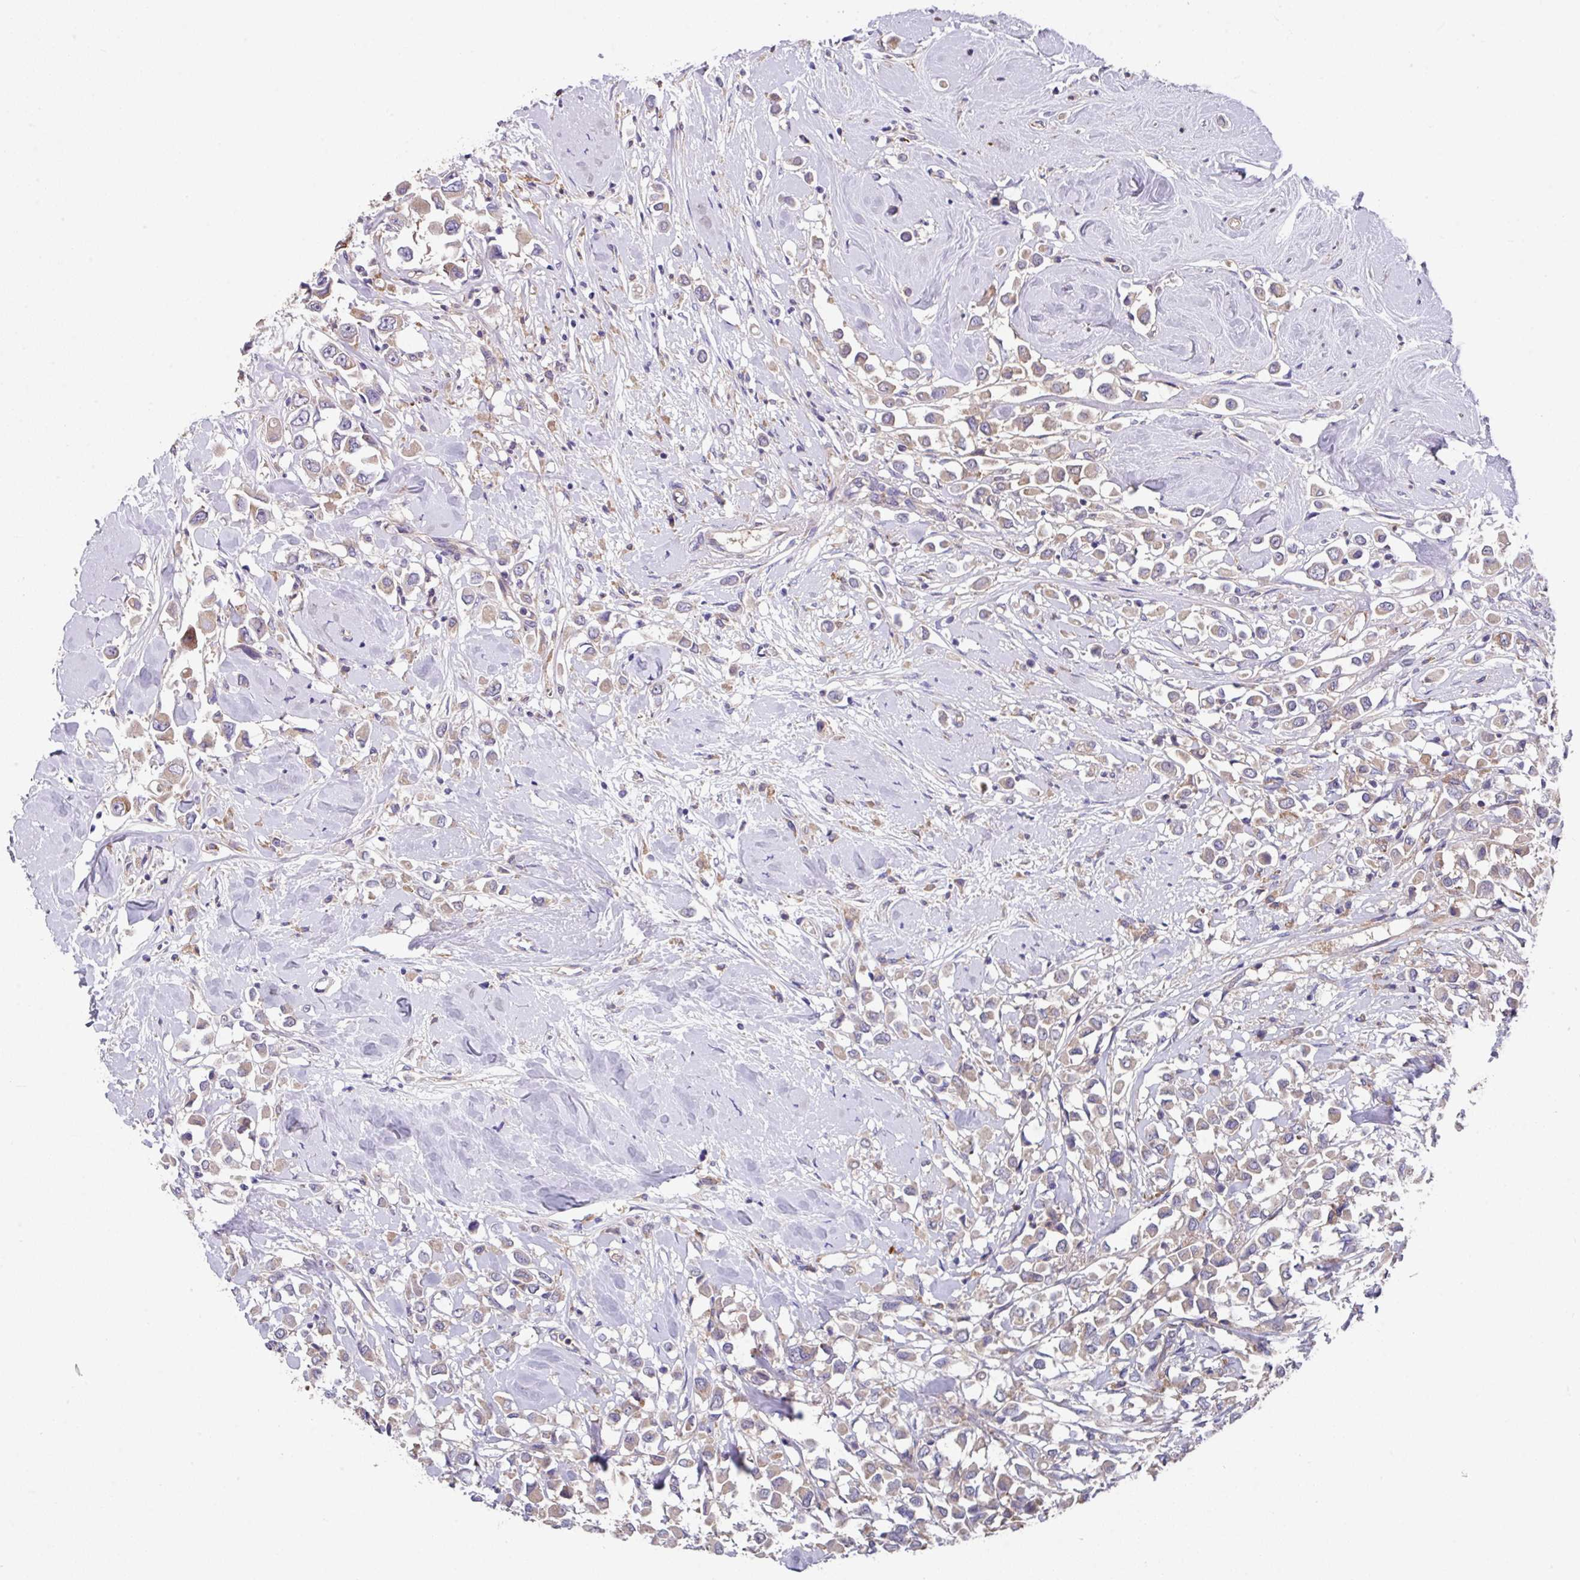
{"staining": {"intensity": "weak", "quantity": ">75%", "location": "cytoplasmic/membranous"}, "tissue": "breast cancer", "cell_type": "Tumor cells", "image_type": "cancer", "snomed": [{"axis": "morphology", "description": "Duct carcinoma"}, {"axis": "topography", "description": "Breast"}], "caption": "Protein staining displays weak cytoplasmic/membranous expression in about >75% of tumor cells in breast cancer.", "gene": "EIF4B", "patient": {"sex": "female", "age": 61}}